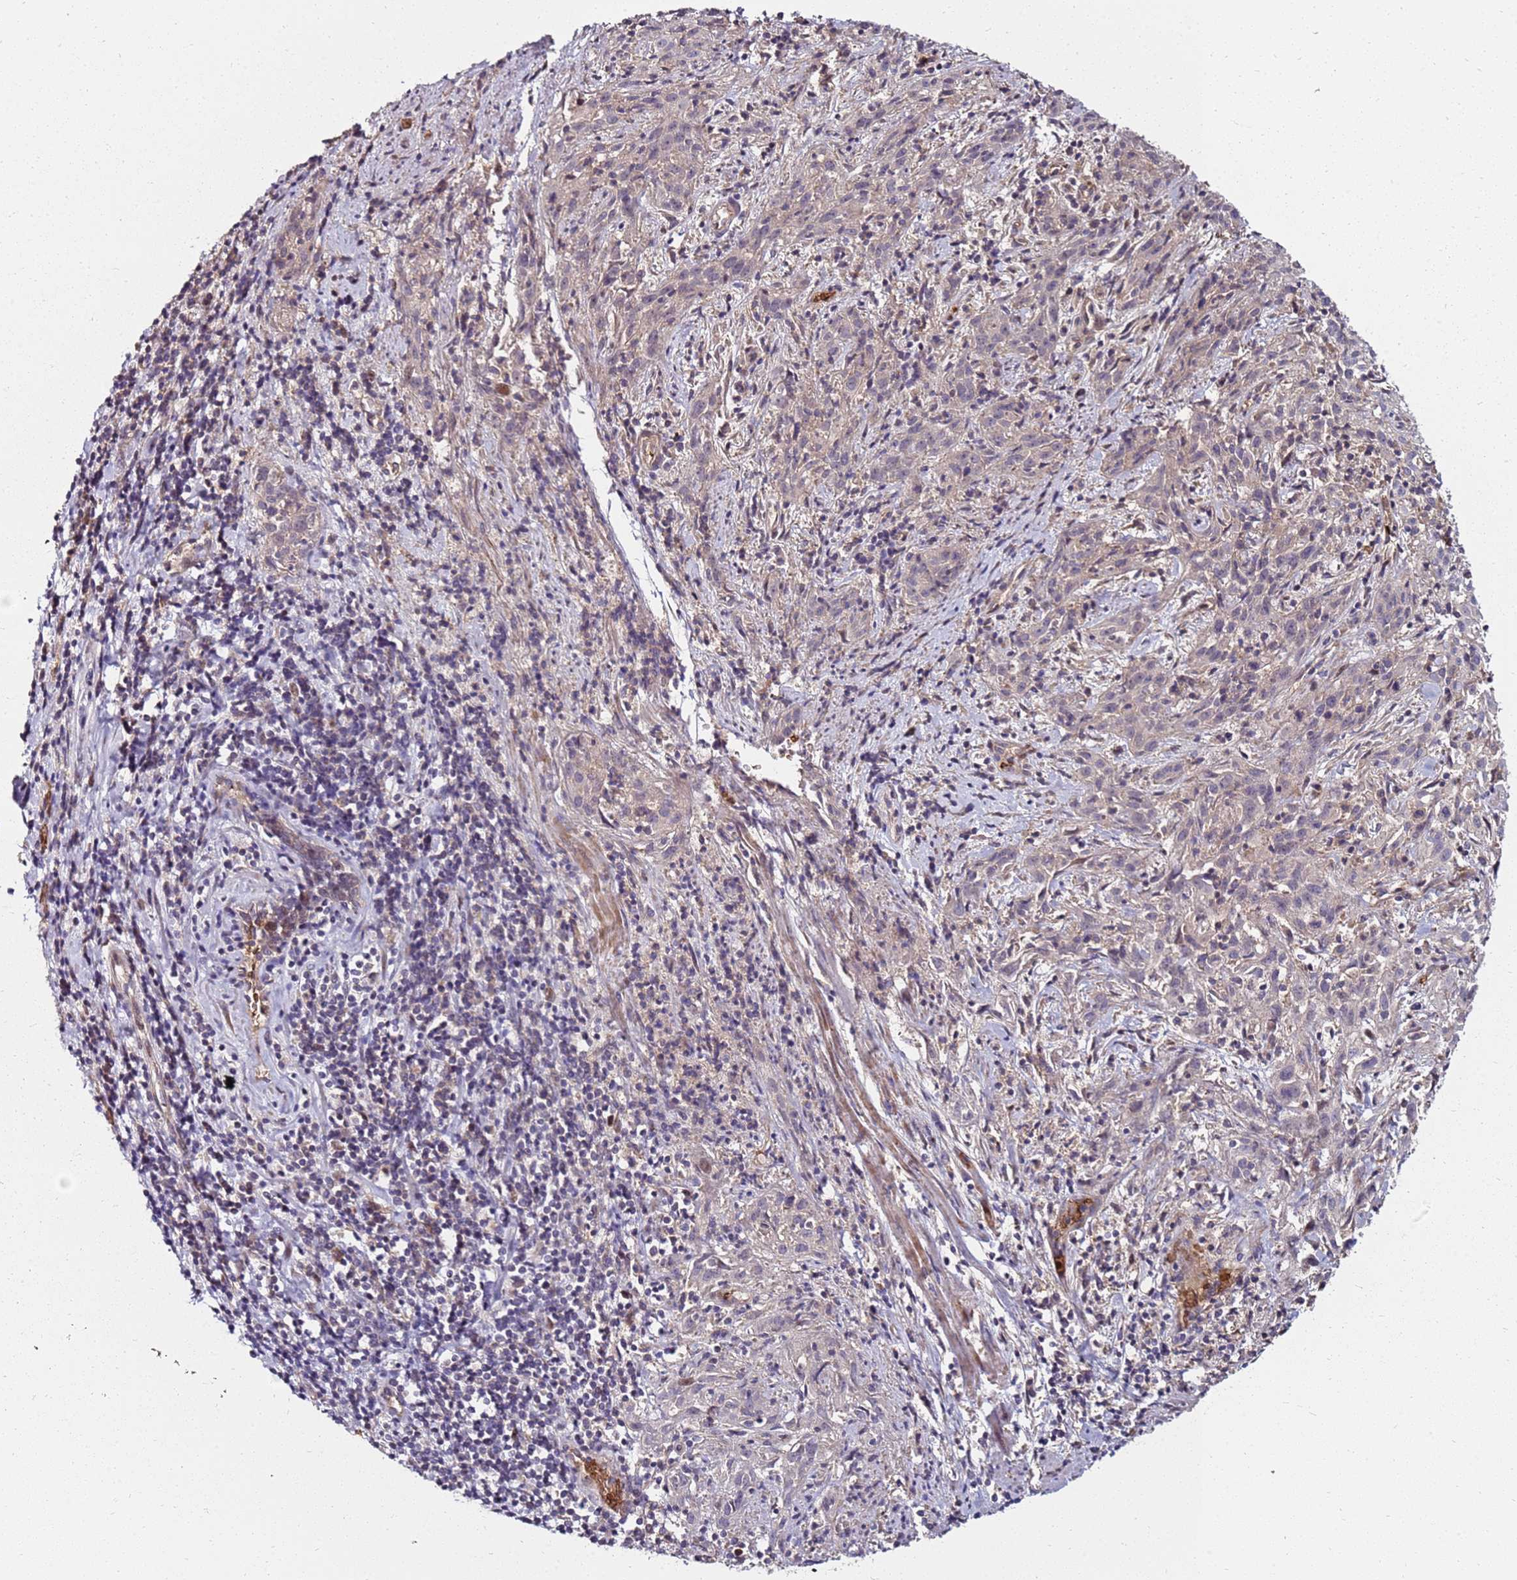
{"staining": {"intensity": "weak", "quantity": "<25%", "location": "cytoplasmic/membranous"}, "tissue": "cervical cancer", "cell_type": "Tumor cells", "image_type": "cancer", "snomed": [{"axis": "morphology", "description": "Squamous cell carcinoma, NOS"}, {"axis": "topography", "description": "Cervix"}], "caption": "Tumor cells are negative for protein expression in human squamous cell carcinoma (cervical).", "gene": "RNF11", "patient": {"sex": "female", "age": 57}}